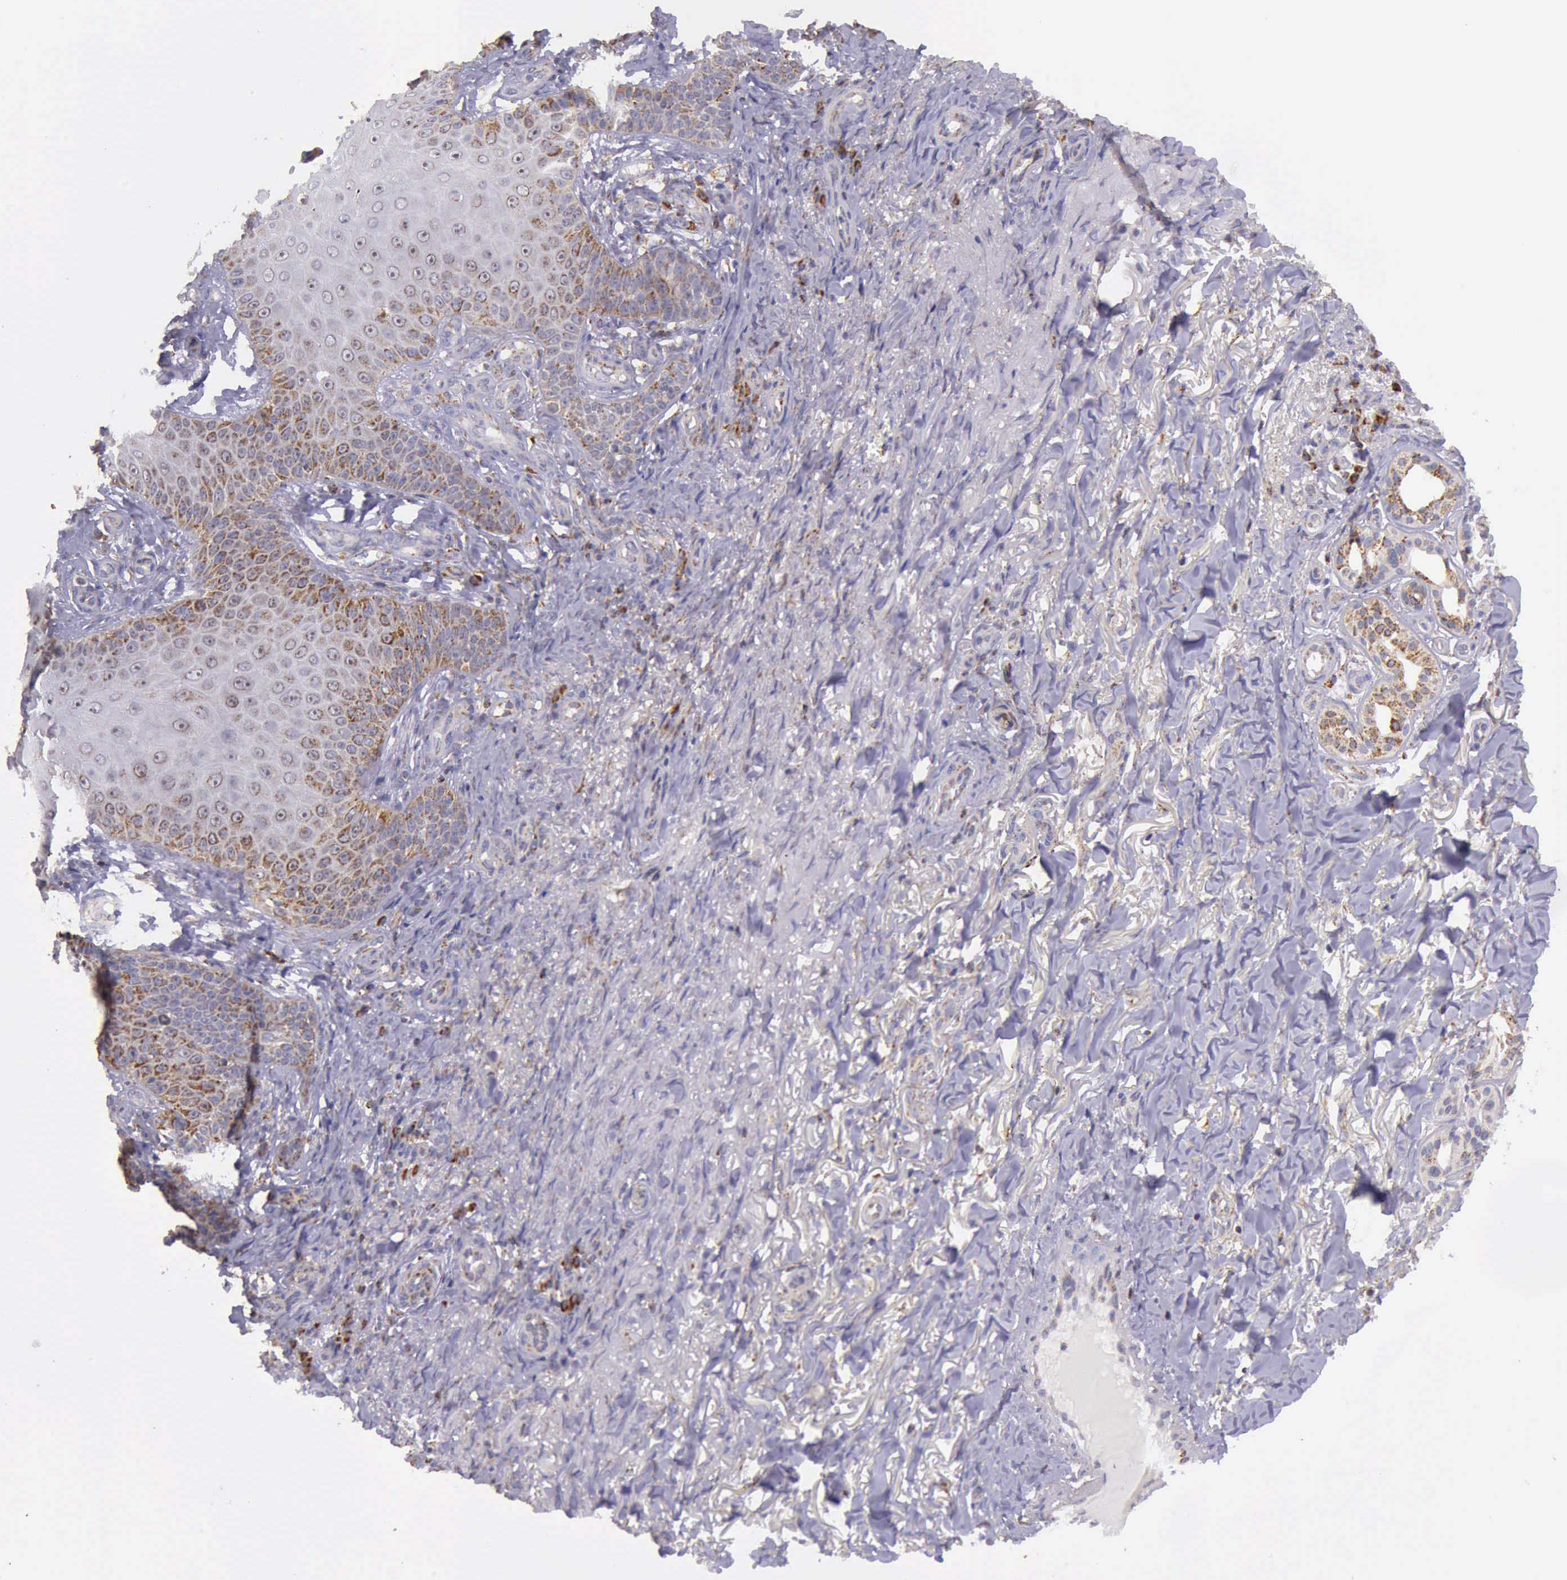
{"staining": {"intensity": "weak", "quantity": "25%-75%", "location": "cytoplasmic/membranous"}, "tissue": "skin cancer", "cell_type": "Tumor cells", "image_type": "cancer", "snomed": [{"axis": "morphology", "description": "Basal cell carcinoma"}, {"axis": "topography", "description": "Skin"}], "caption": "Immunohistochemistry of human skin cancer (basal cell carcinoma) shows low levels of weak cytoplasmic/membranous staining in approximately 25%-75% of tumor cells.", "gene": "TXN2", "patient": {"sex": "male", "age": 81}}